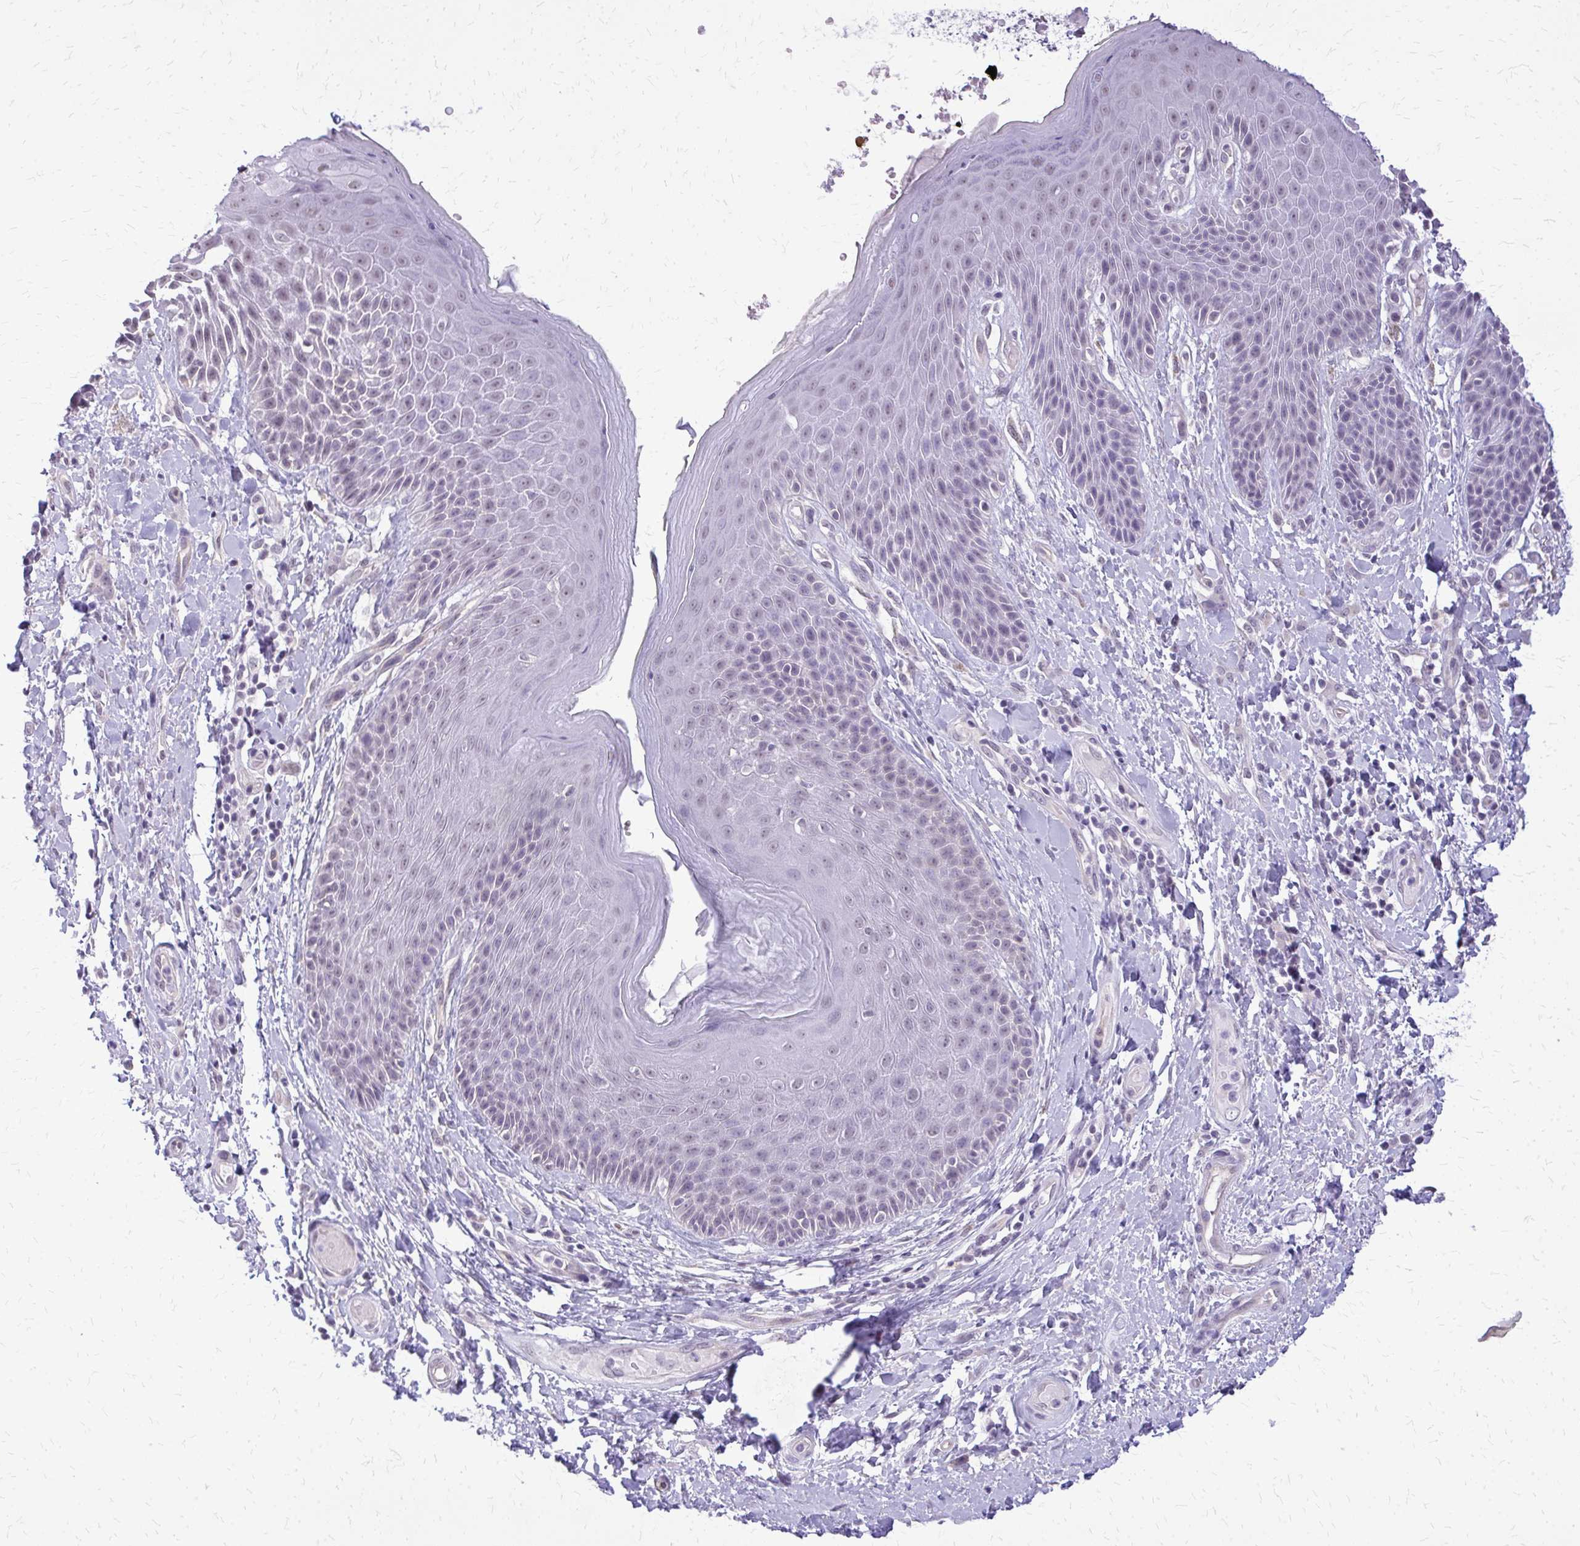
{"staining": {"intensity": "weak", "quantity": "<25%", "location": "nuclear"}, "tissue": "skin", "cell_type": "Epidermal cells", "image_type": "normal", "snomed": [{"axis": "morphology", "description": "Normal tissue, NOS"}, {"axis": "topography", "description": "Anal"}, {"axis": "topography", "description": "Peripheral nerve tissue"}], "caption": "The photomicrograph shows no significant expression in epidermal cells of skin. (DAB immunohistochemistry with hematoxylin counter stain).", "gene": "PLCB1", "patient": {"sex": "male", "age": 51}}